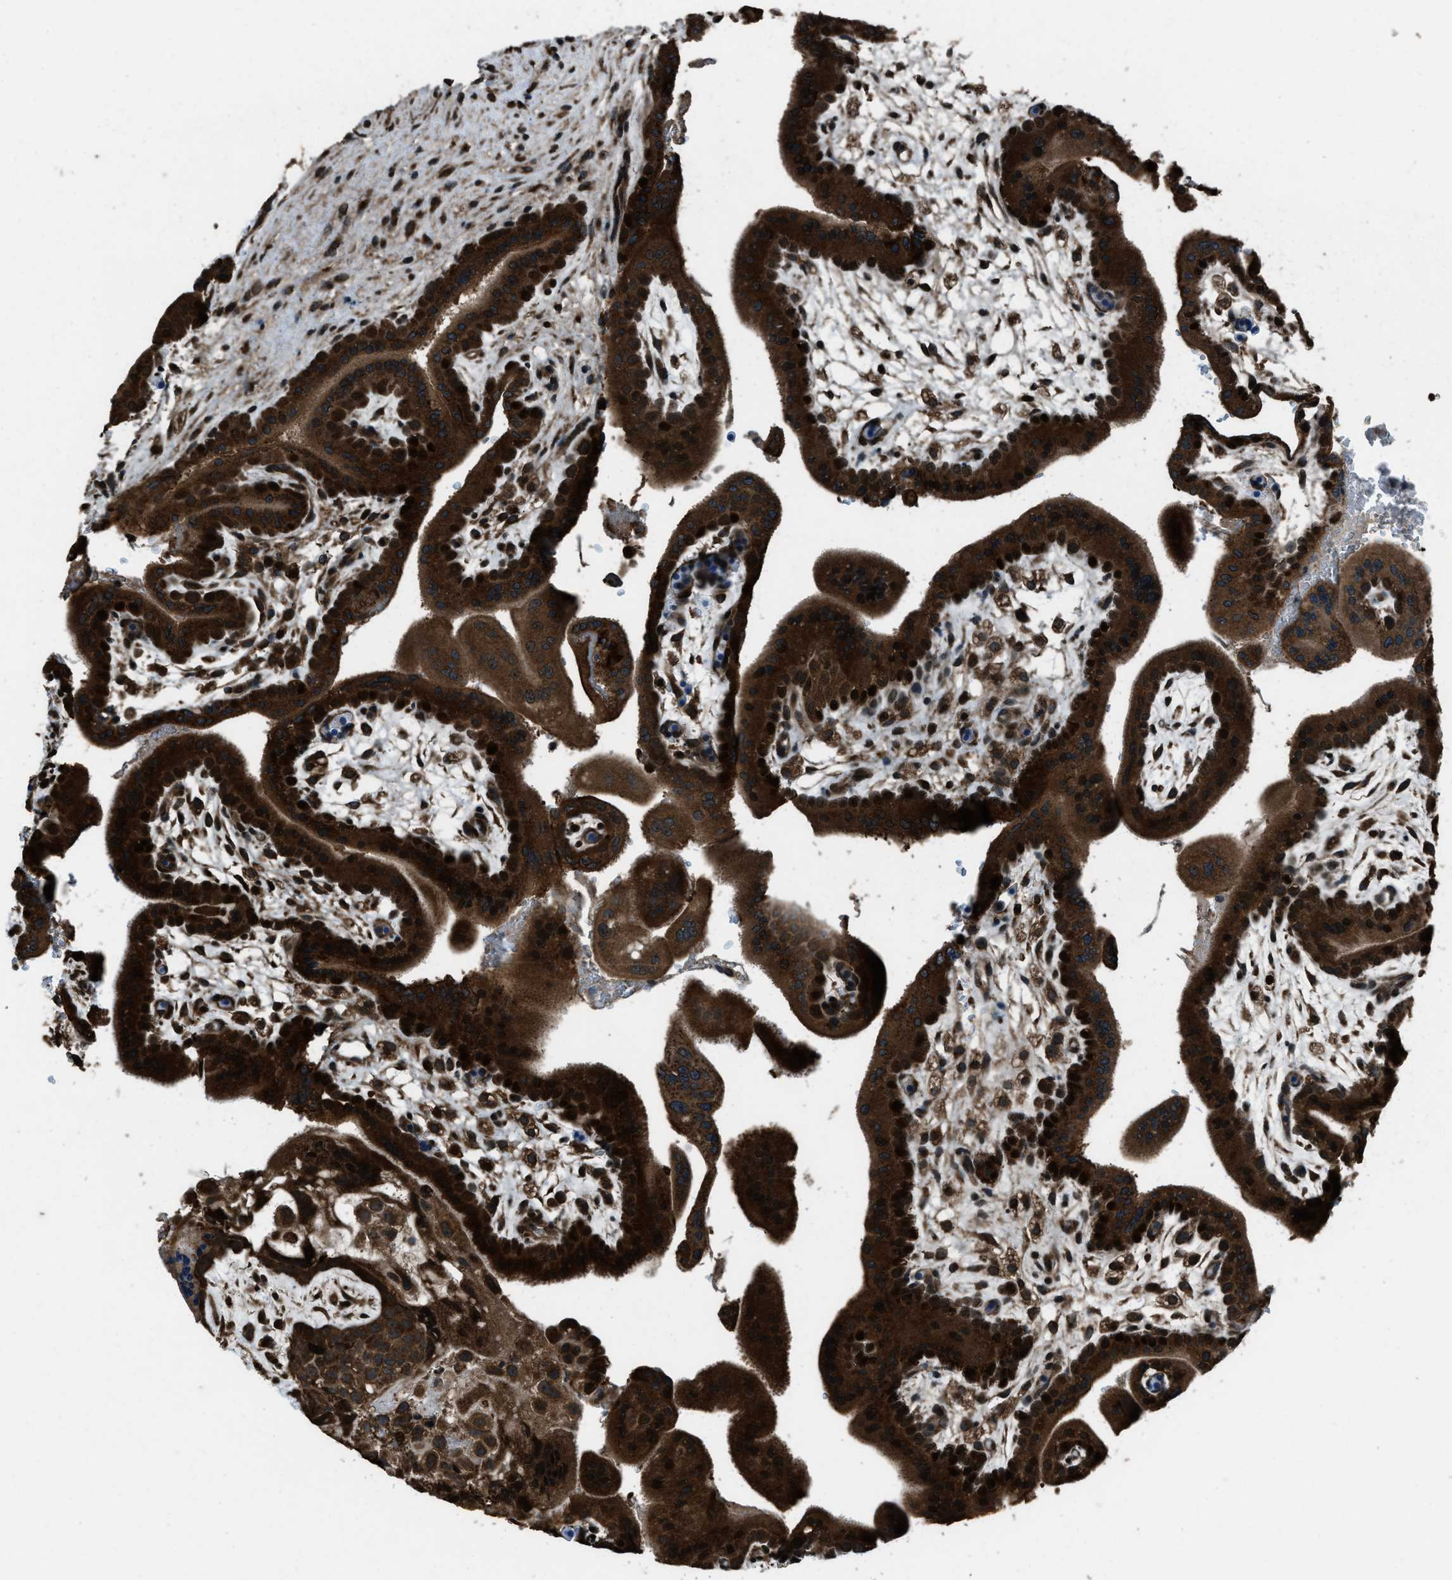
{"staining": {"intensity": "strong", "quantity": ">75%", "location": "cytoplasmic/membranous"}, "tissue": "placenta", "cell_type": "Decidual cells", "image_type": "normal", "snomed": [{"axis": "morphology", "description": "Normal tissue, NOS"}, {"axis": "topography", "description": "Placenta"}], "caption": "A micrograph of human placenta stained for a protein exhibits strong cytoplasmic/membranous brown staining in decidual cells. The staining is performed using DAB (3,3'-diaminobenzidine) brown chromogen to label protein expression. The nuclei are counter-stained blue using hematoxylin.", "gene": "TRIM4", "patient": {"sex": "female", "age": 35}}